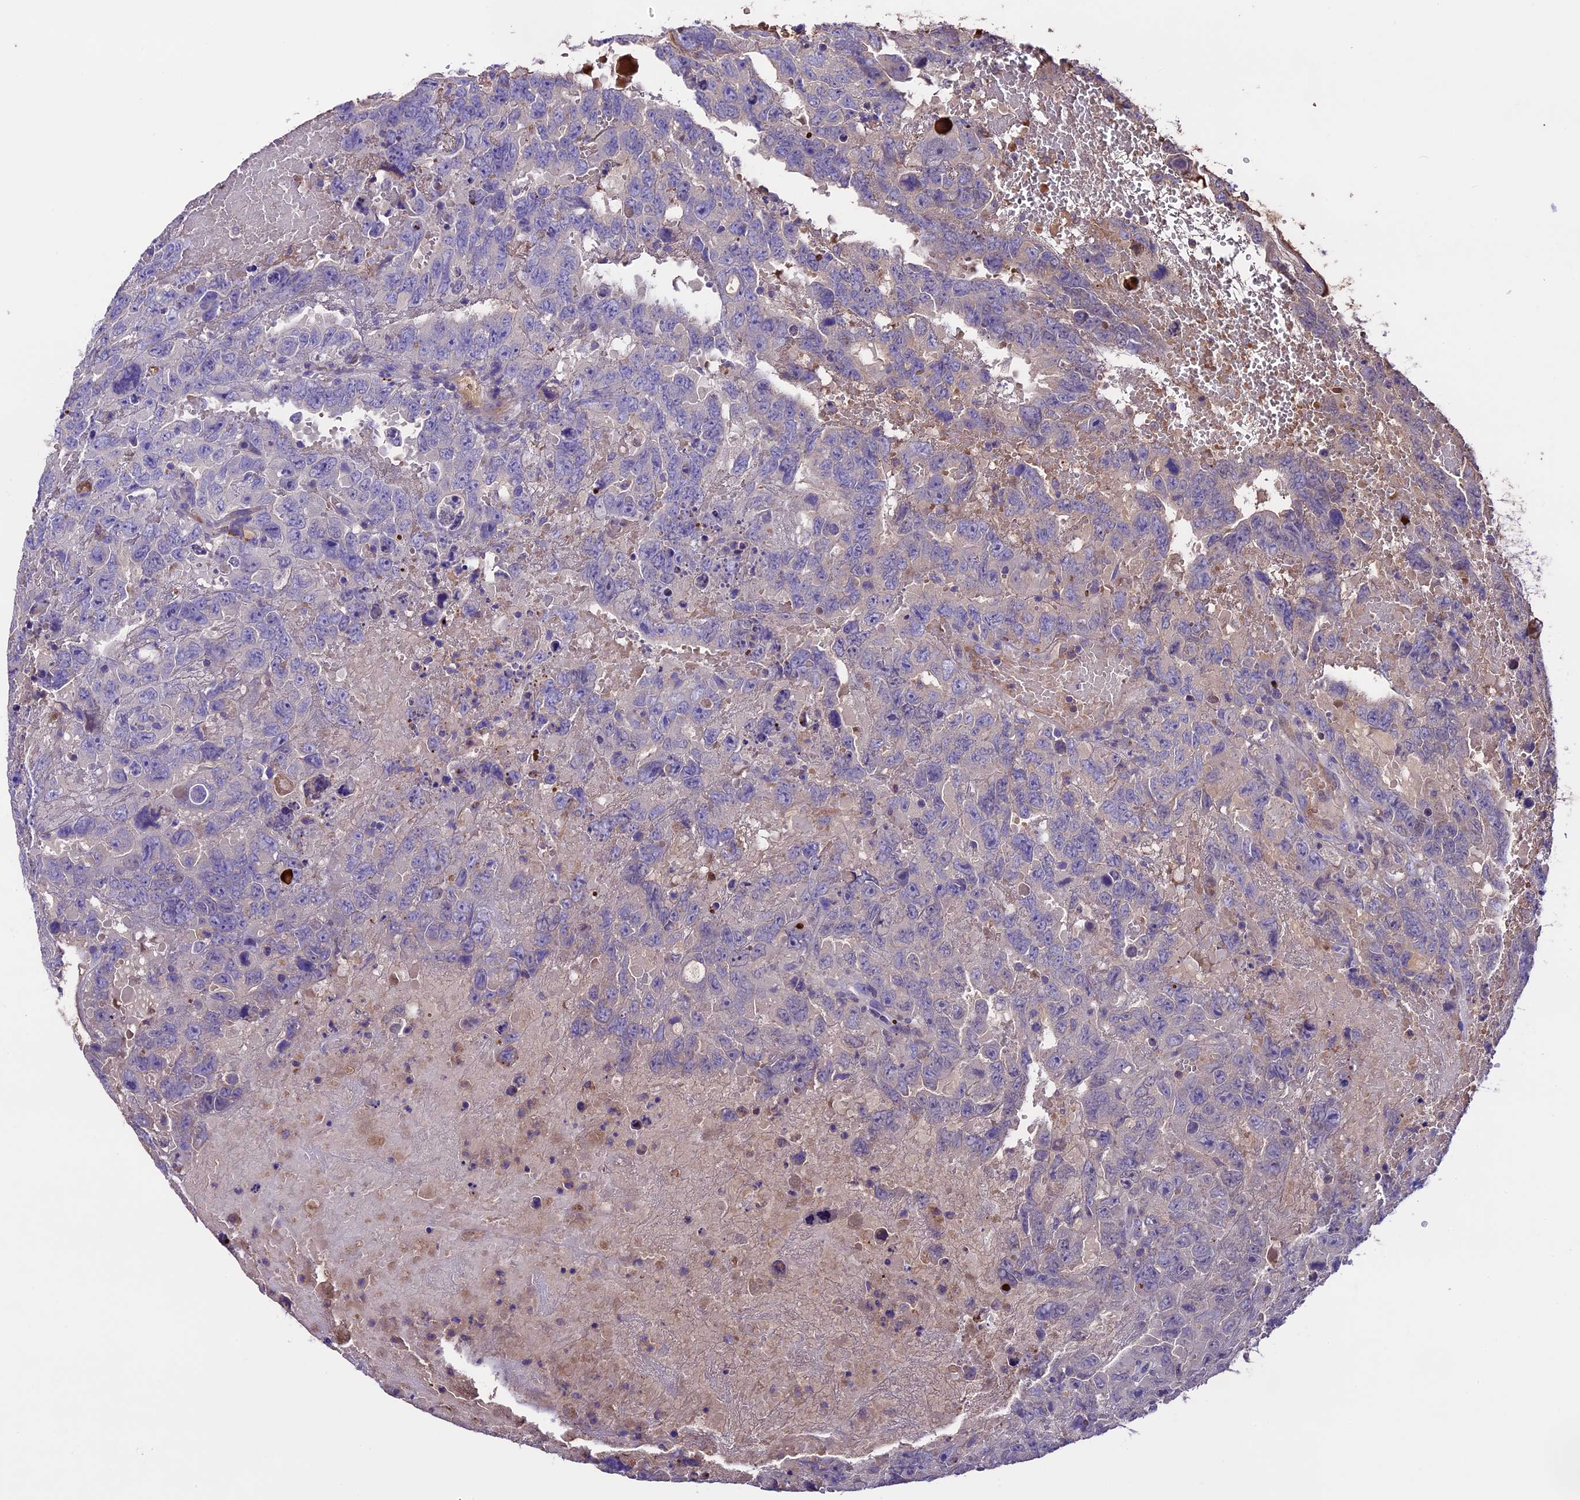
{"staining": {"intensity": "negative", "quantity": "none", "location": "none"}, "tissue": "testis cancer", "cell_type": "Tumor cells", "image_type": "cancer", "snomed": [{"axis": "morphology", "description": "Carcinoma, Embryonal, NOS"}, {"axis": "topography", "description": "Testis"}], "caption": "The histopathology image demonstrates no staining of tumor cells in testis cancer (embryonal carcinoma).", "gene": "TCP11L2", "patient": {"sex": "male", "age": 45}}